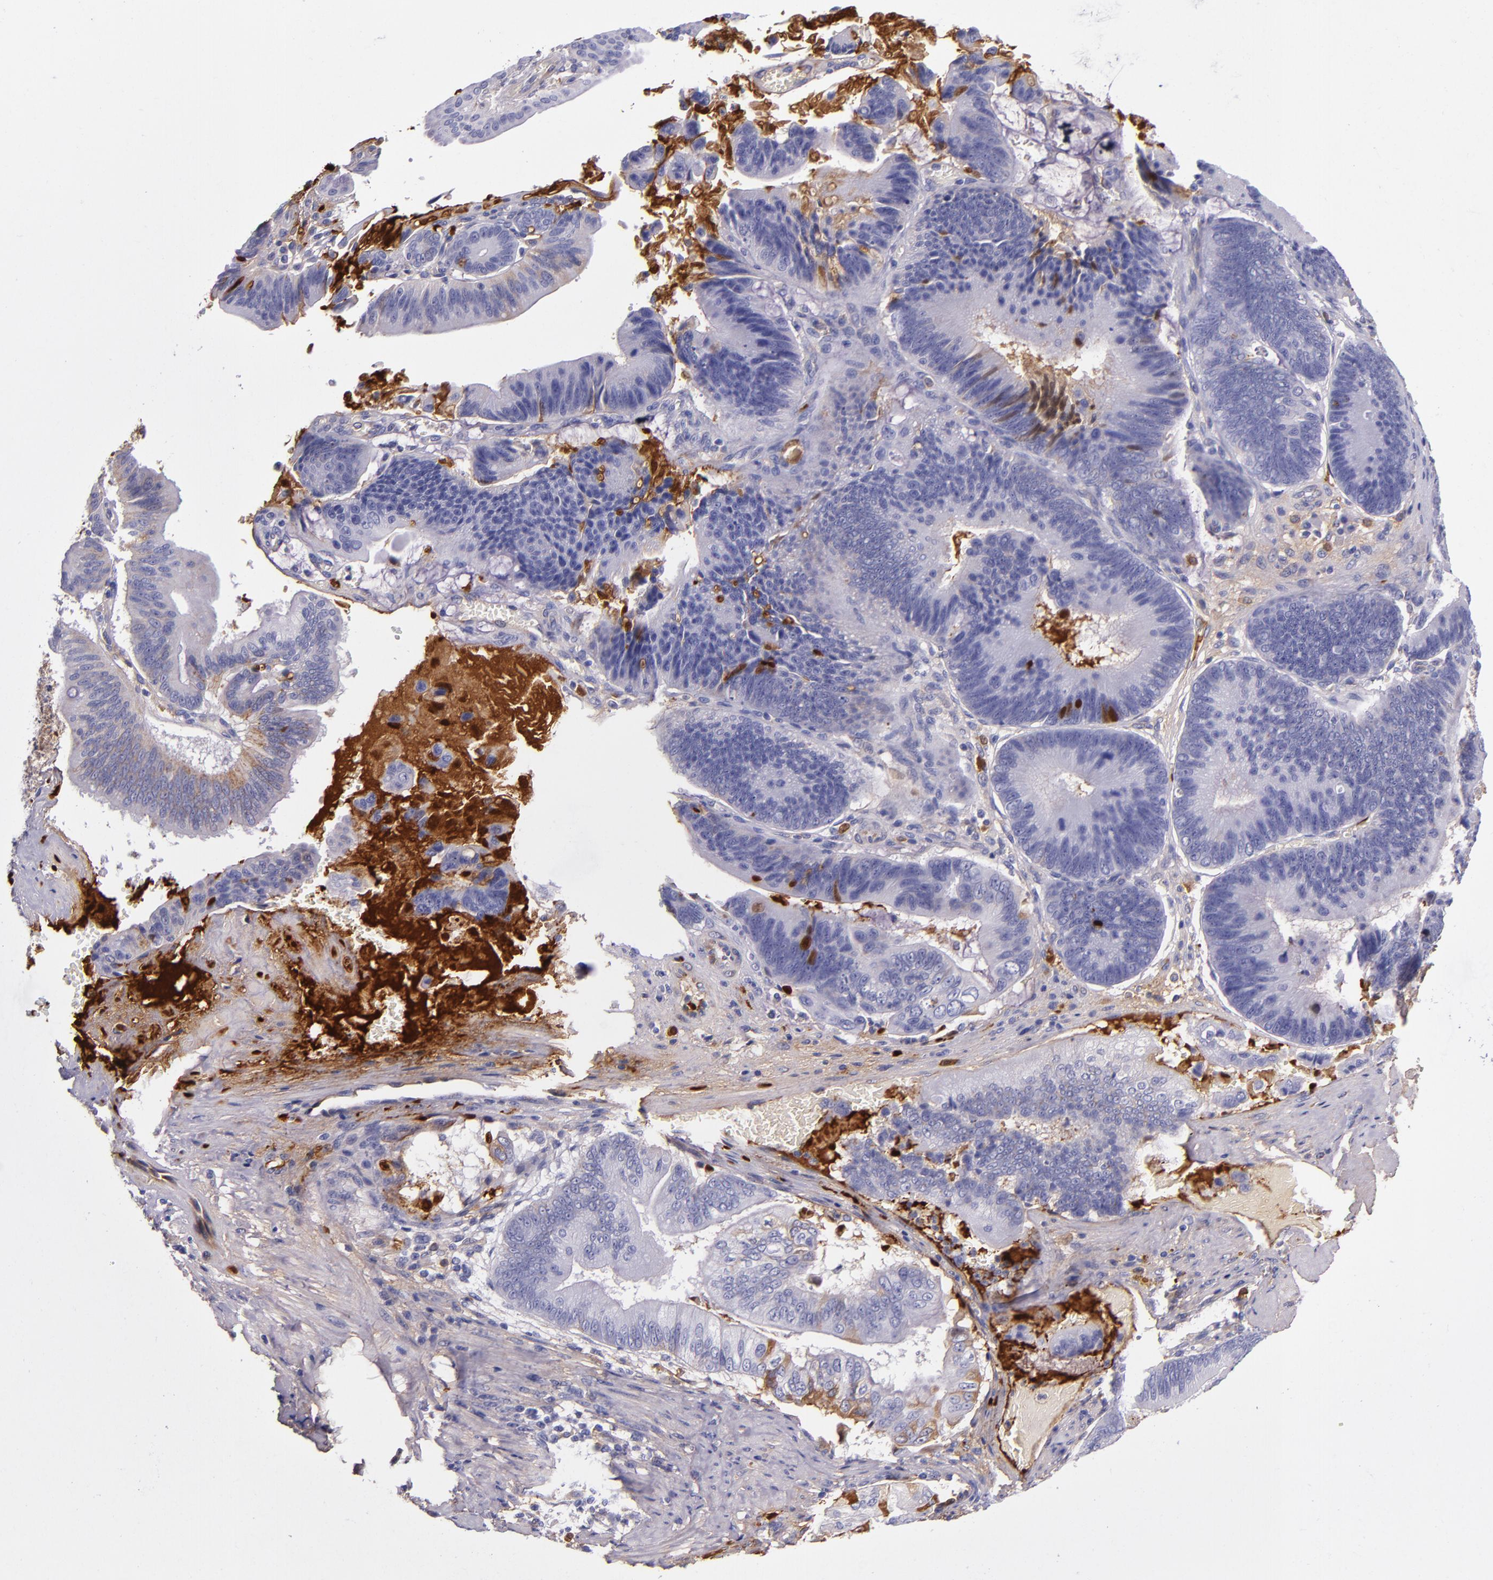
{"staining": {"intensity": "weak", "quantity": "<25%", "location": "cytoplasmic/membranous"}, "tissue": "pancreatic cancer", "cell_type": "Tumor cells", "image_type": "cancer", "snomed": [{"axis": "morphology", "description": "Adenocarcinoma, NOS"}, {"axis": "topography", "description": "Pancreas"}], "caption": "This is an immunohistochemistry image of pancreatic cancer (adenocarcinoma). There is no positivity in tumor cells.", "gene": "CLEC3B", "patient": {"sex": "male", "age": 82}}